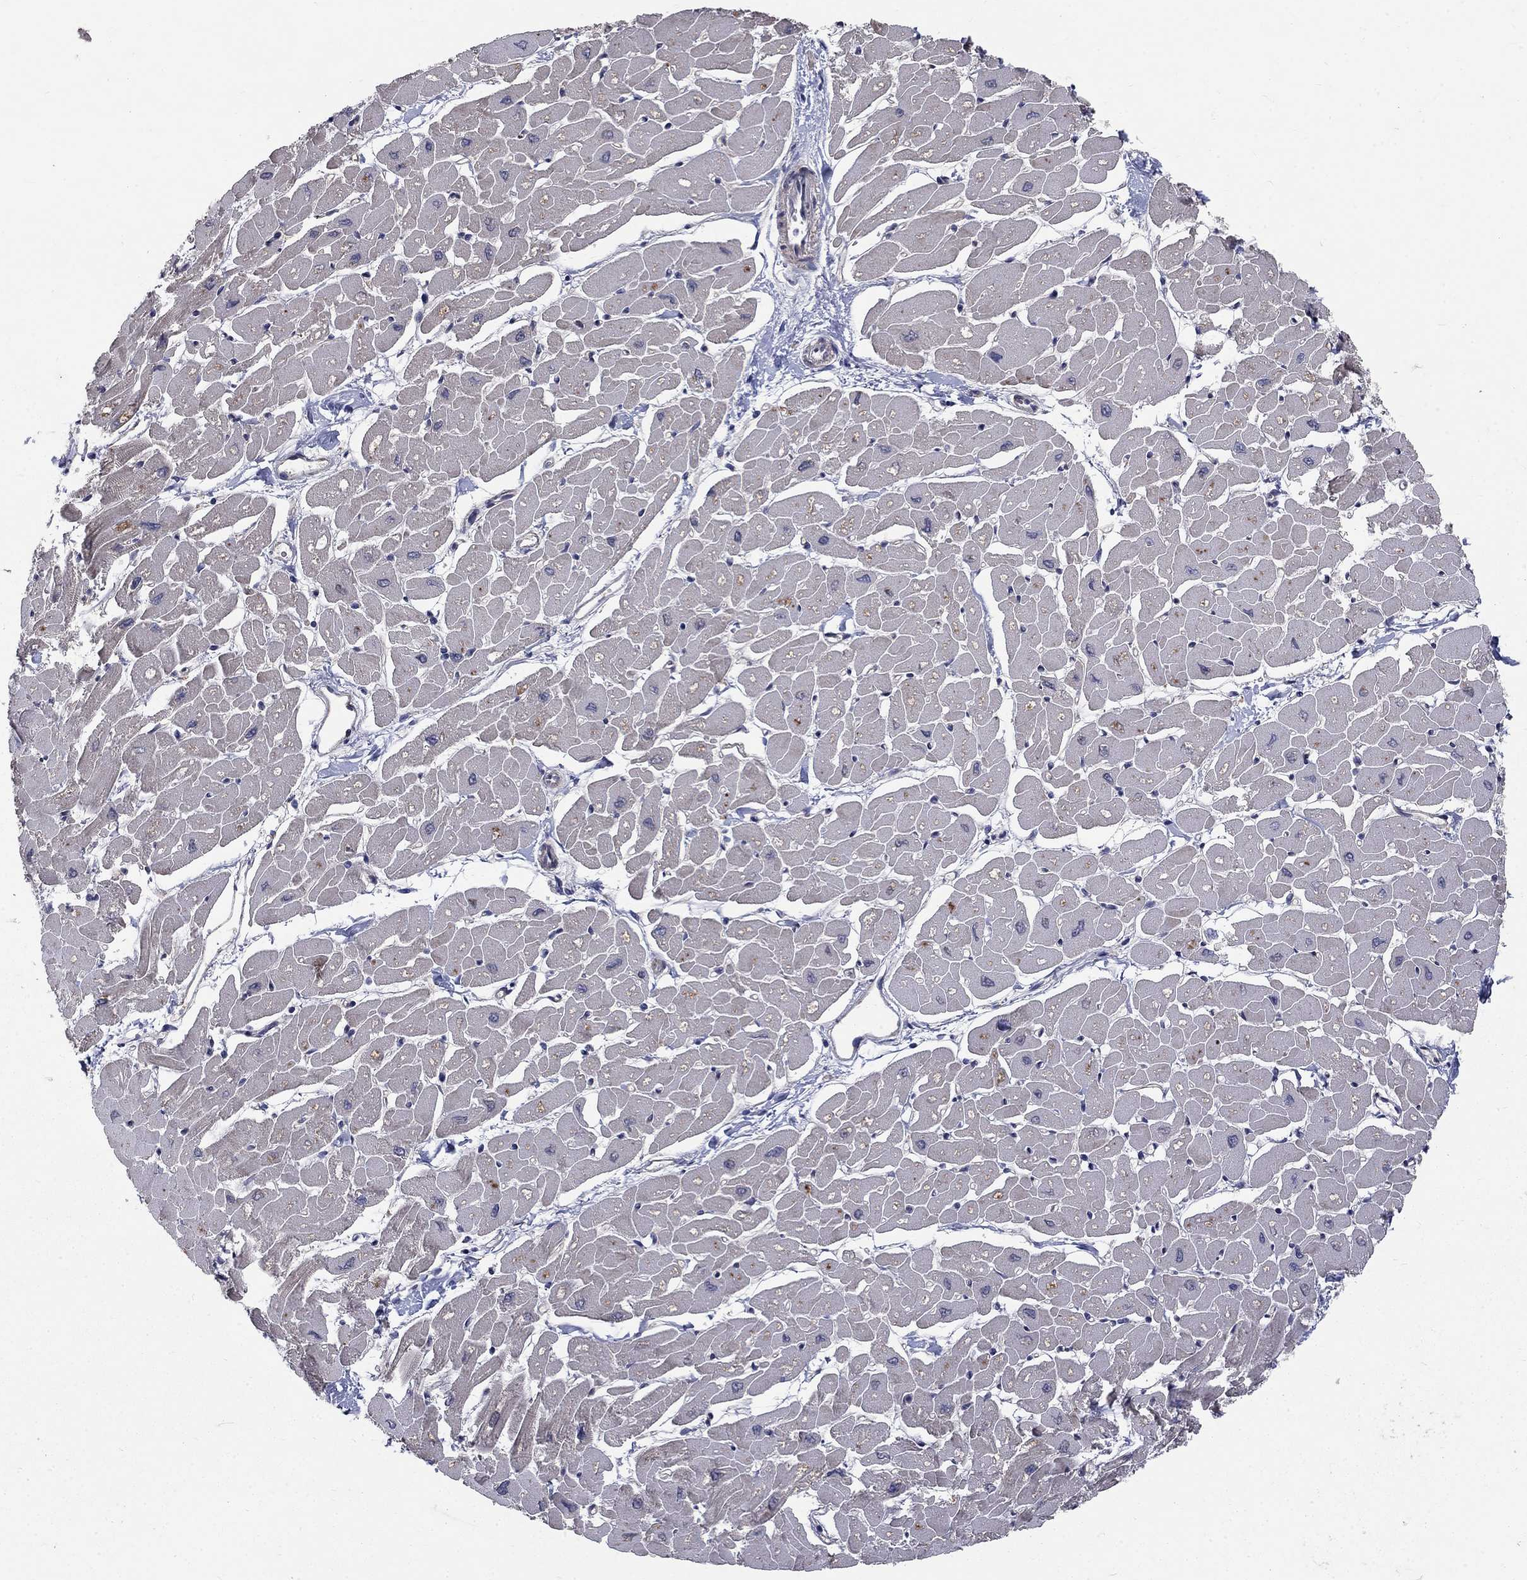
{"staining": {"intensity": "negative", "quantity": "none", "location": "none"}, "tissue": "heart muscle", "cell_type": "Cardiomyocytes", "image_type": "normal", "snomed": [{"axis": "morphology", "description": "Normal tissue, NOS"}, {"axis": "topography", "description": "Heart"}], "caption": "An IHC histopathology image of benign heart muscle is shown. There is no staining in cardiomyocytes of heart muscle. (DAB IHC visualized using brightfield microscopy, high magnification).", "gene": "FAM3B", "patient": {"sex": "male", "age": 57}}